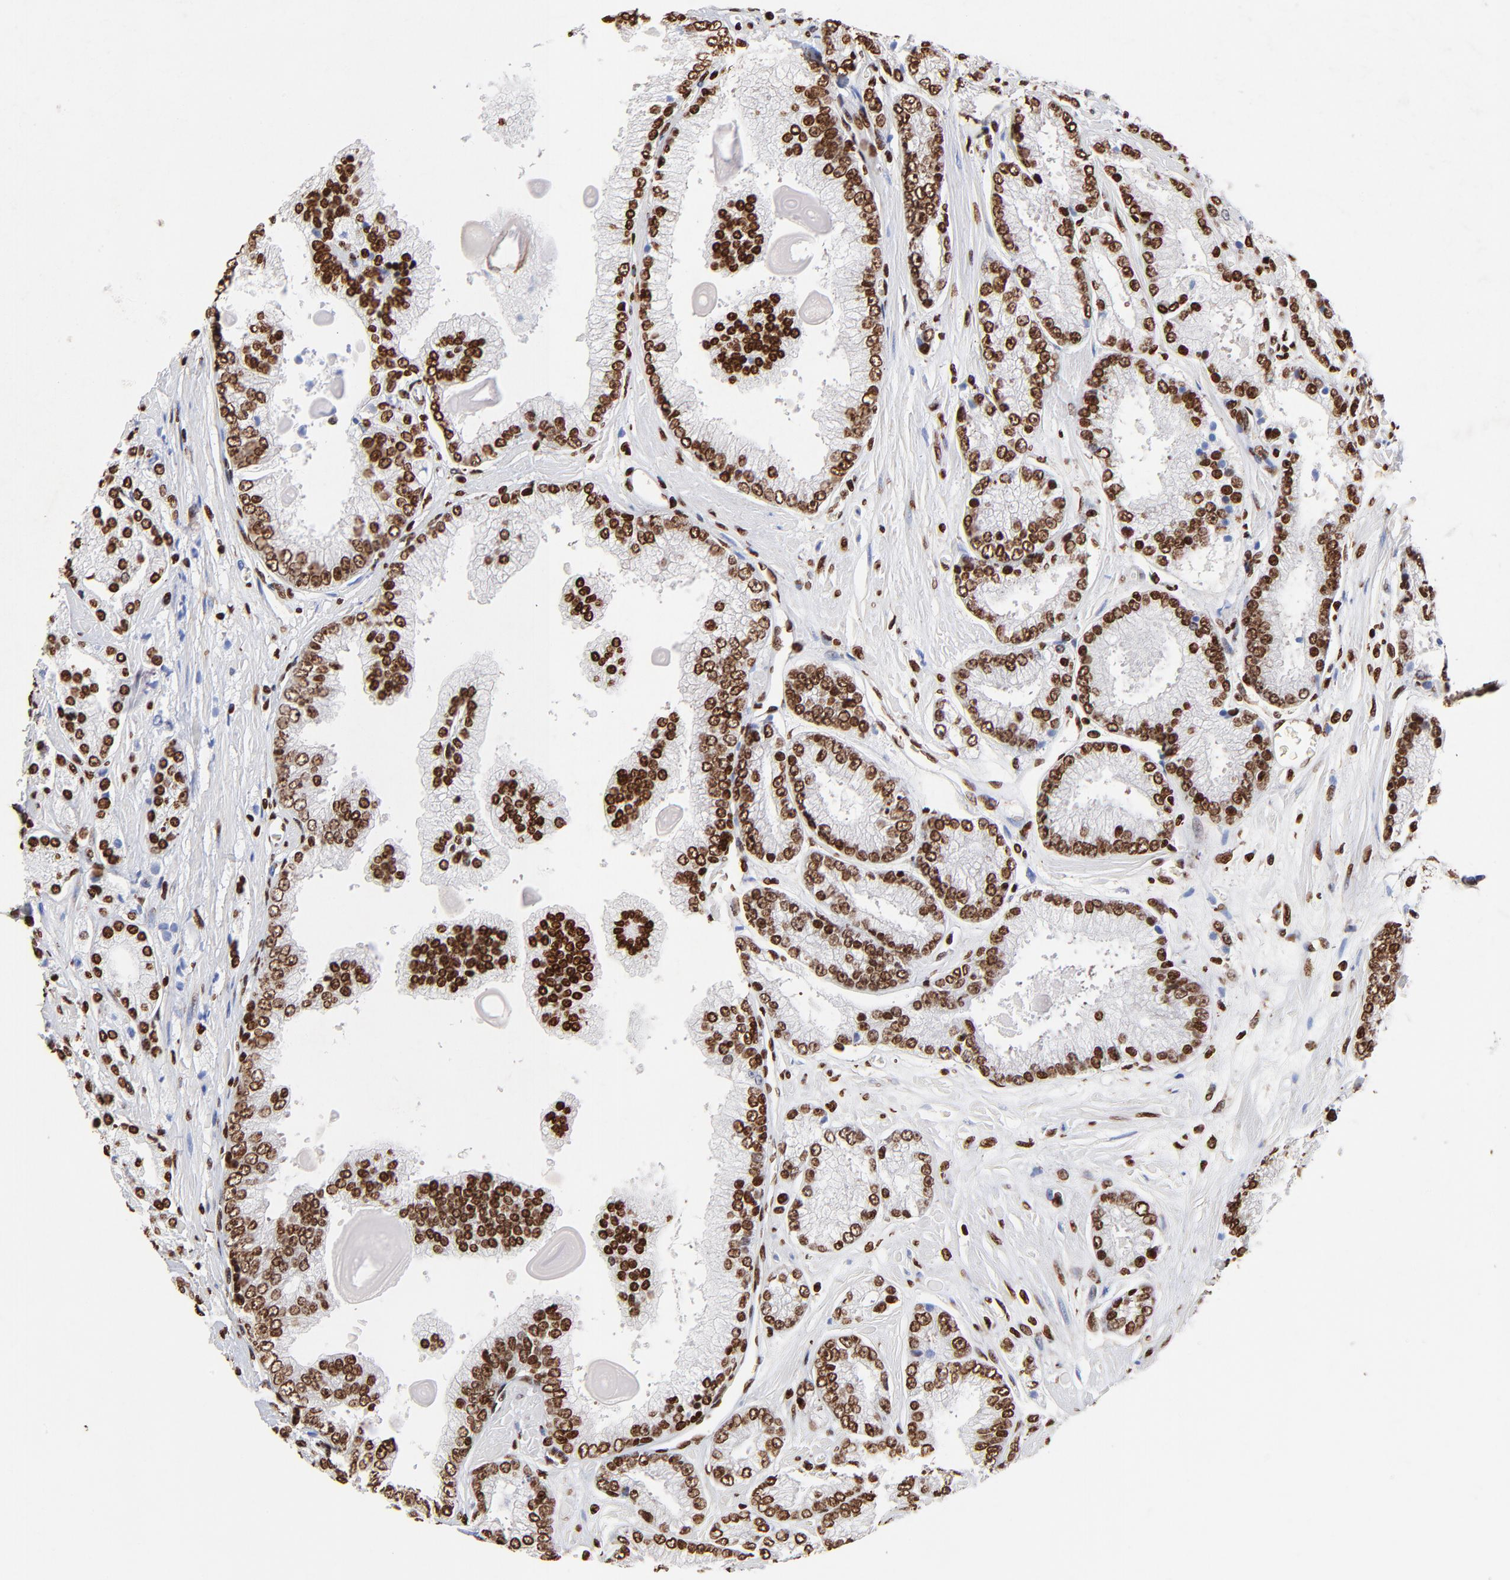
{"staining": {"intensity": "strong", "quantity": ">75%", "location": "nuclear"}, "tissue": "prostate cancer", "cell_type": "Tumor cells", "image_type": "cancer", "snomed": [{"axis": "morphology", "description": "Adenocarcinoma, High grade"}, {"axis": "topography", "description": "Prostate"}], "caption": "Human prostate cancer stained with a protein marker demonstrates strong staining in tumor cells.", "gene": "FBH1", "patient": {"sex": "male", "age": 71}}